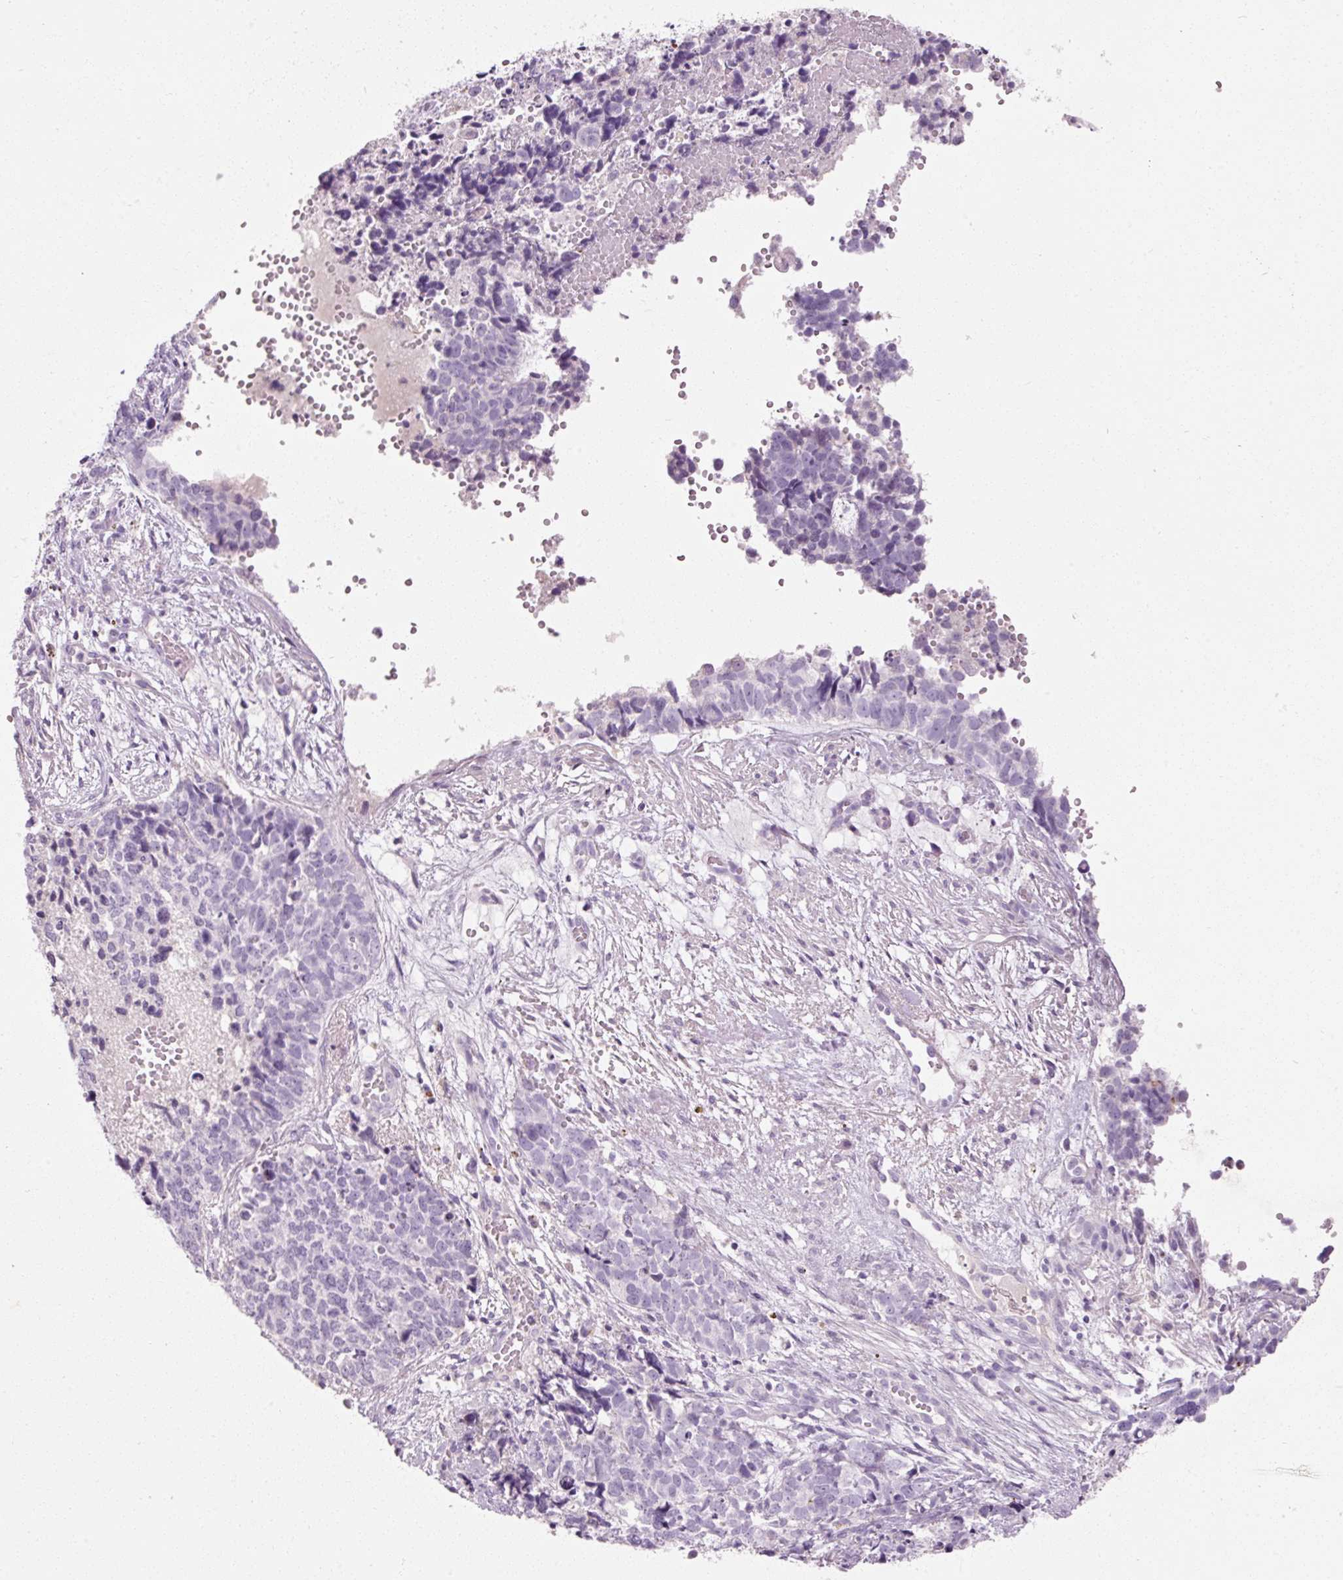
{"staining": {"intensity": "negative", "quantity": "none", "location": "none"}, "tissue": "cervical cancer", "cell_type": "Tumor cells", "image_type": "cancer", "snomed": [{"axis": "morphology", "description": "Squamous cell carcinoma, NOS"}, {"axis": "topography", "description": "Cervix"}], "caption": "This is an immunohistochemistry (IHC) image of human cervical cancer. There is no staining in tumor cells.", "gene": "MUC5AC", "patient": {"sex": "female", "age": 63}}